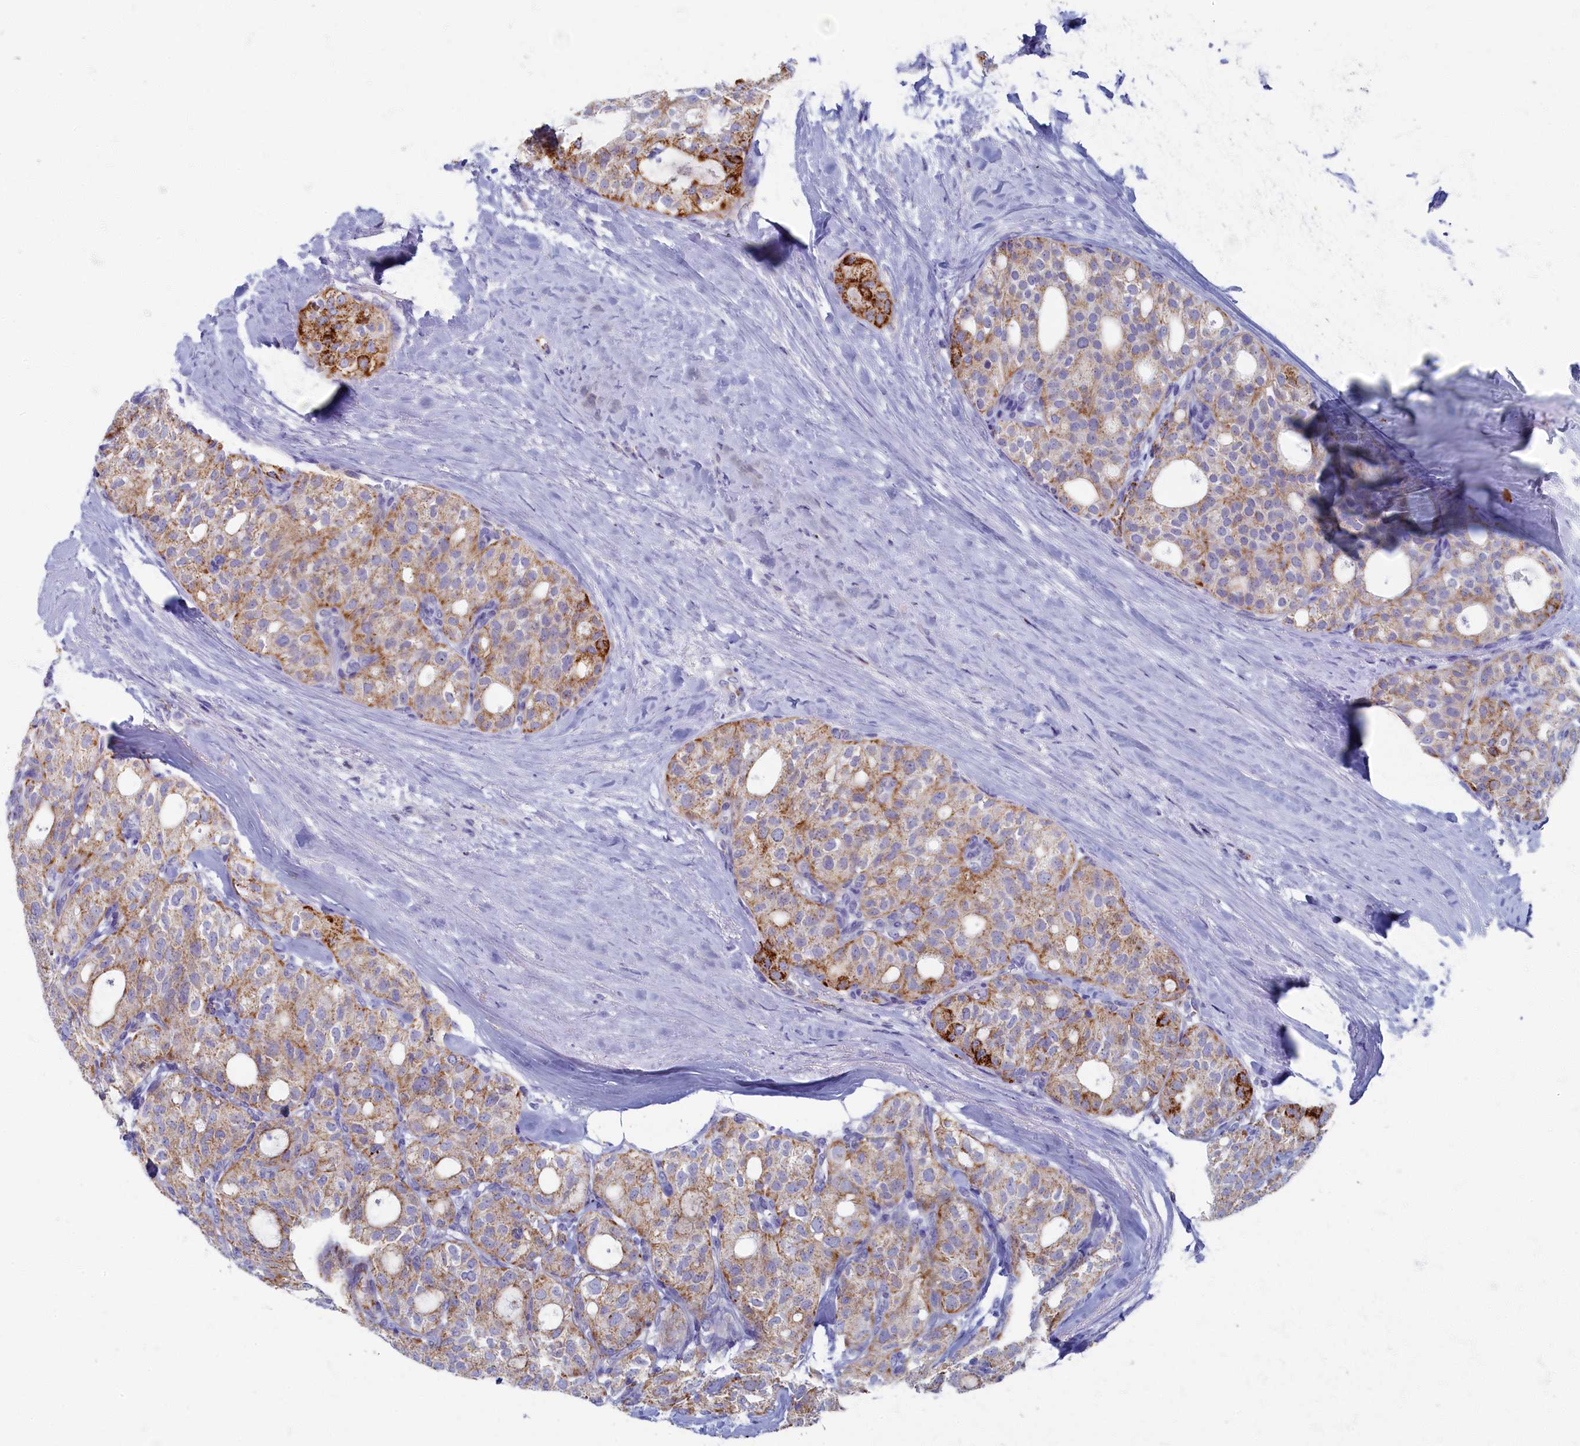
{"staining": {"intensity": "moderate", "quantity": ">75%", "location": "cytoplasmic/membranous"}, "tissue": "thyroid cancer", "cell_type": "Tumor cells", "image_type": "cancer", "snomed": [{"axis": "morphology", "description": "Follicular adenoma carcinoma, NOS"}, {"axis": "topography", "description": "Thyroid gland"}], "caption": "Human follicular adenoma carcinoma (thyroid) stained for a protein (brown) reveals moderate cytoplasmic/membranous positive positivity in about >75% of tumor cells.", "gene": "OCIAD2", "patient": {"sex": "male", "age": 75}}